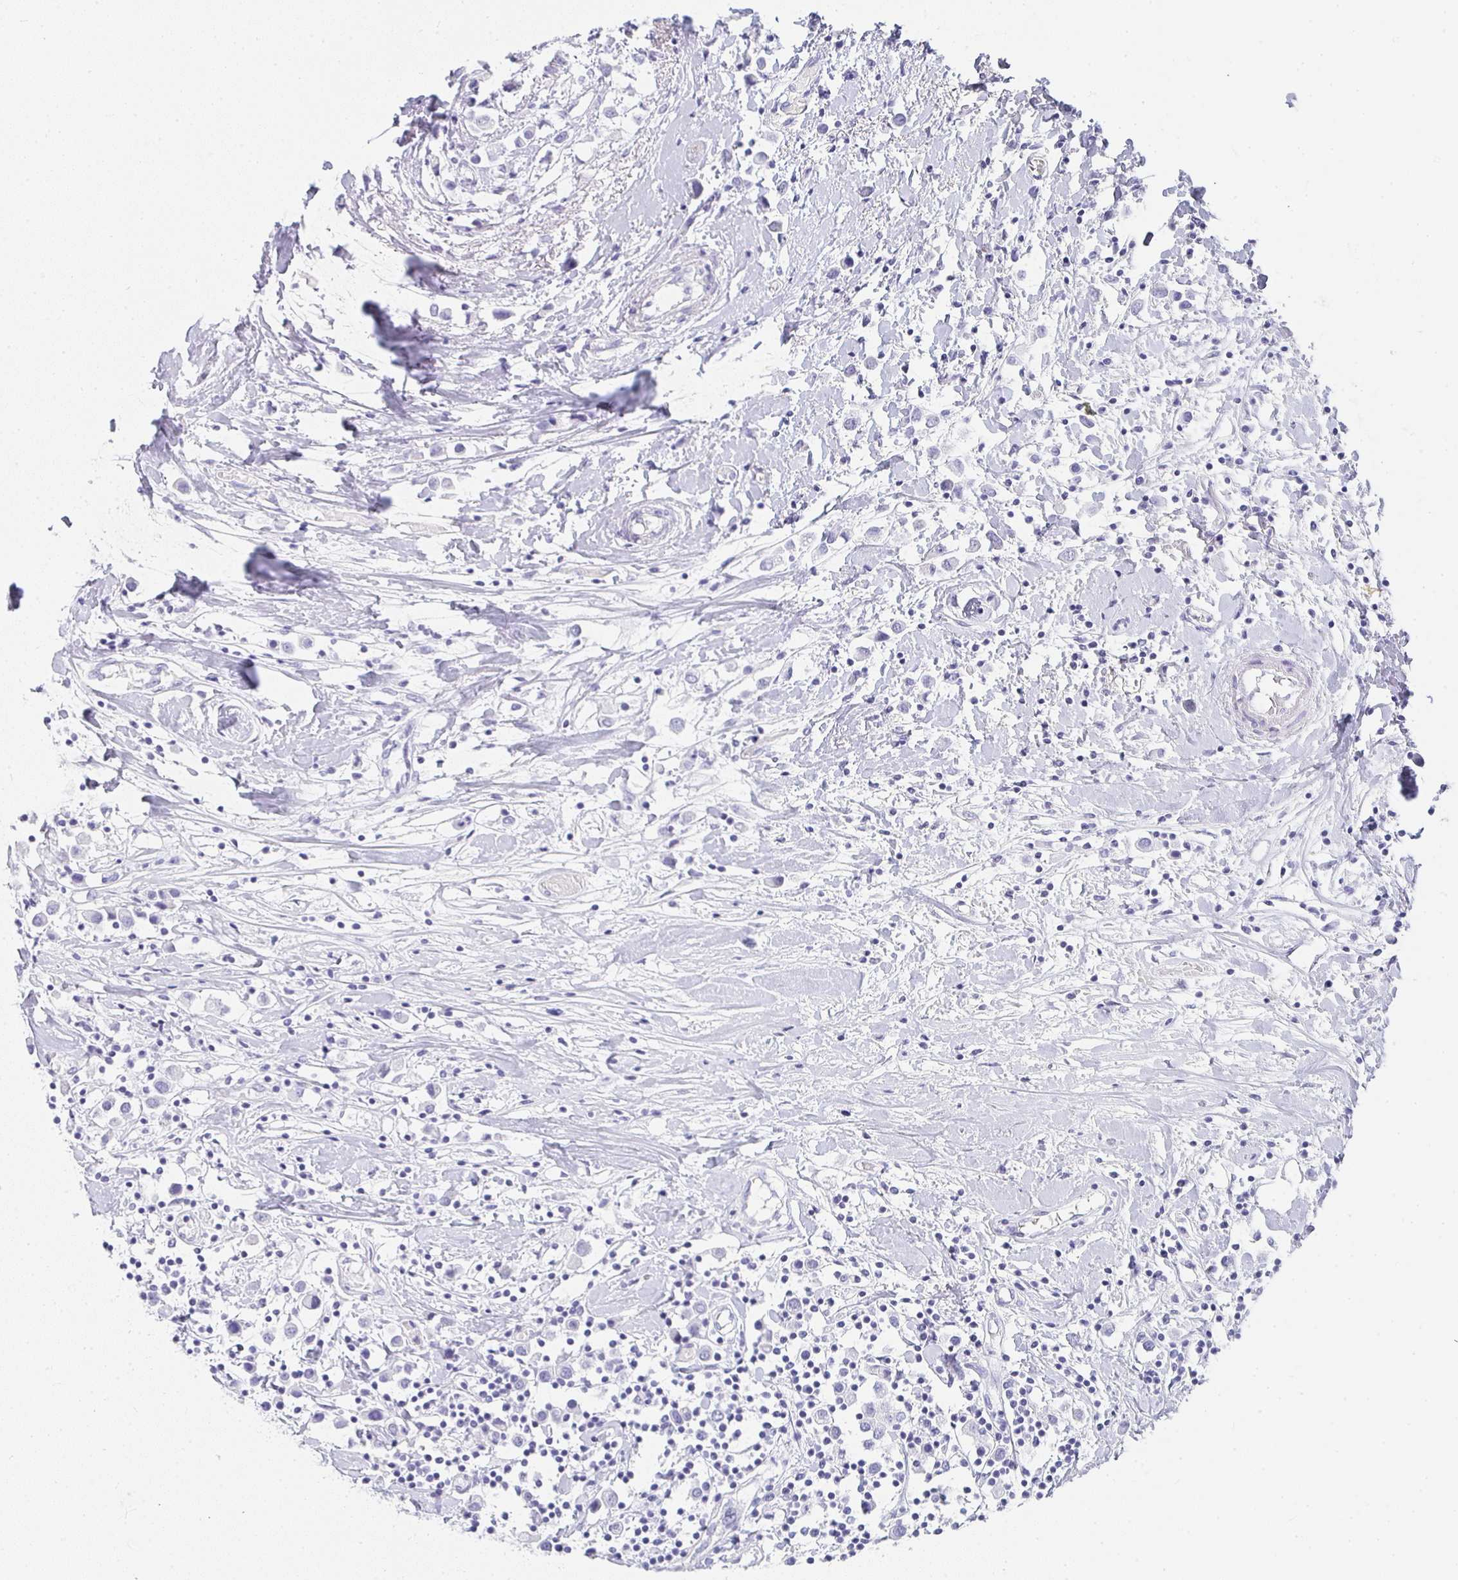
{"staining": {"intensity": "negative", "quantity": "none", "location": "none"}, "tissue": "breast cancer", "cell_type": "Tumor cells", "image_type": "cancer", "snomed": [{"axis": "morphology", "description": "Duct carcinoma"}, {"axis": "topography", "description": "Breast"}], "caption": "High magnification brightfield microscopy of invasive ductal carcinoma (breast) stained with DAB (brown) and counterstained with hematoxylin (blue): tumor cells show no significant expression. (Brightfield microscopy of DAB (3,3'-diaminobenzidine) immunohistochemistry (IHC) at high magnification).", "gene": "PRND", "patient": {"sex": "female", "age": 61}}